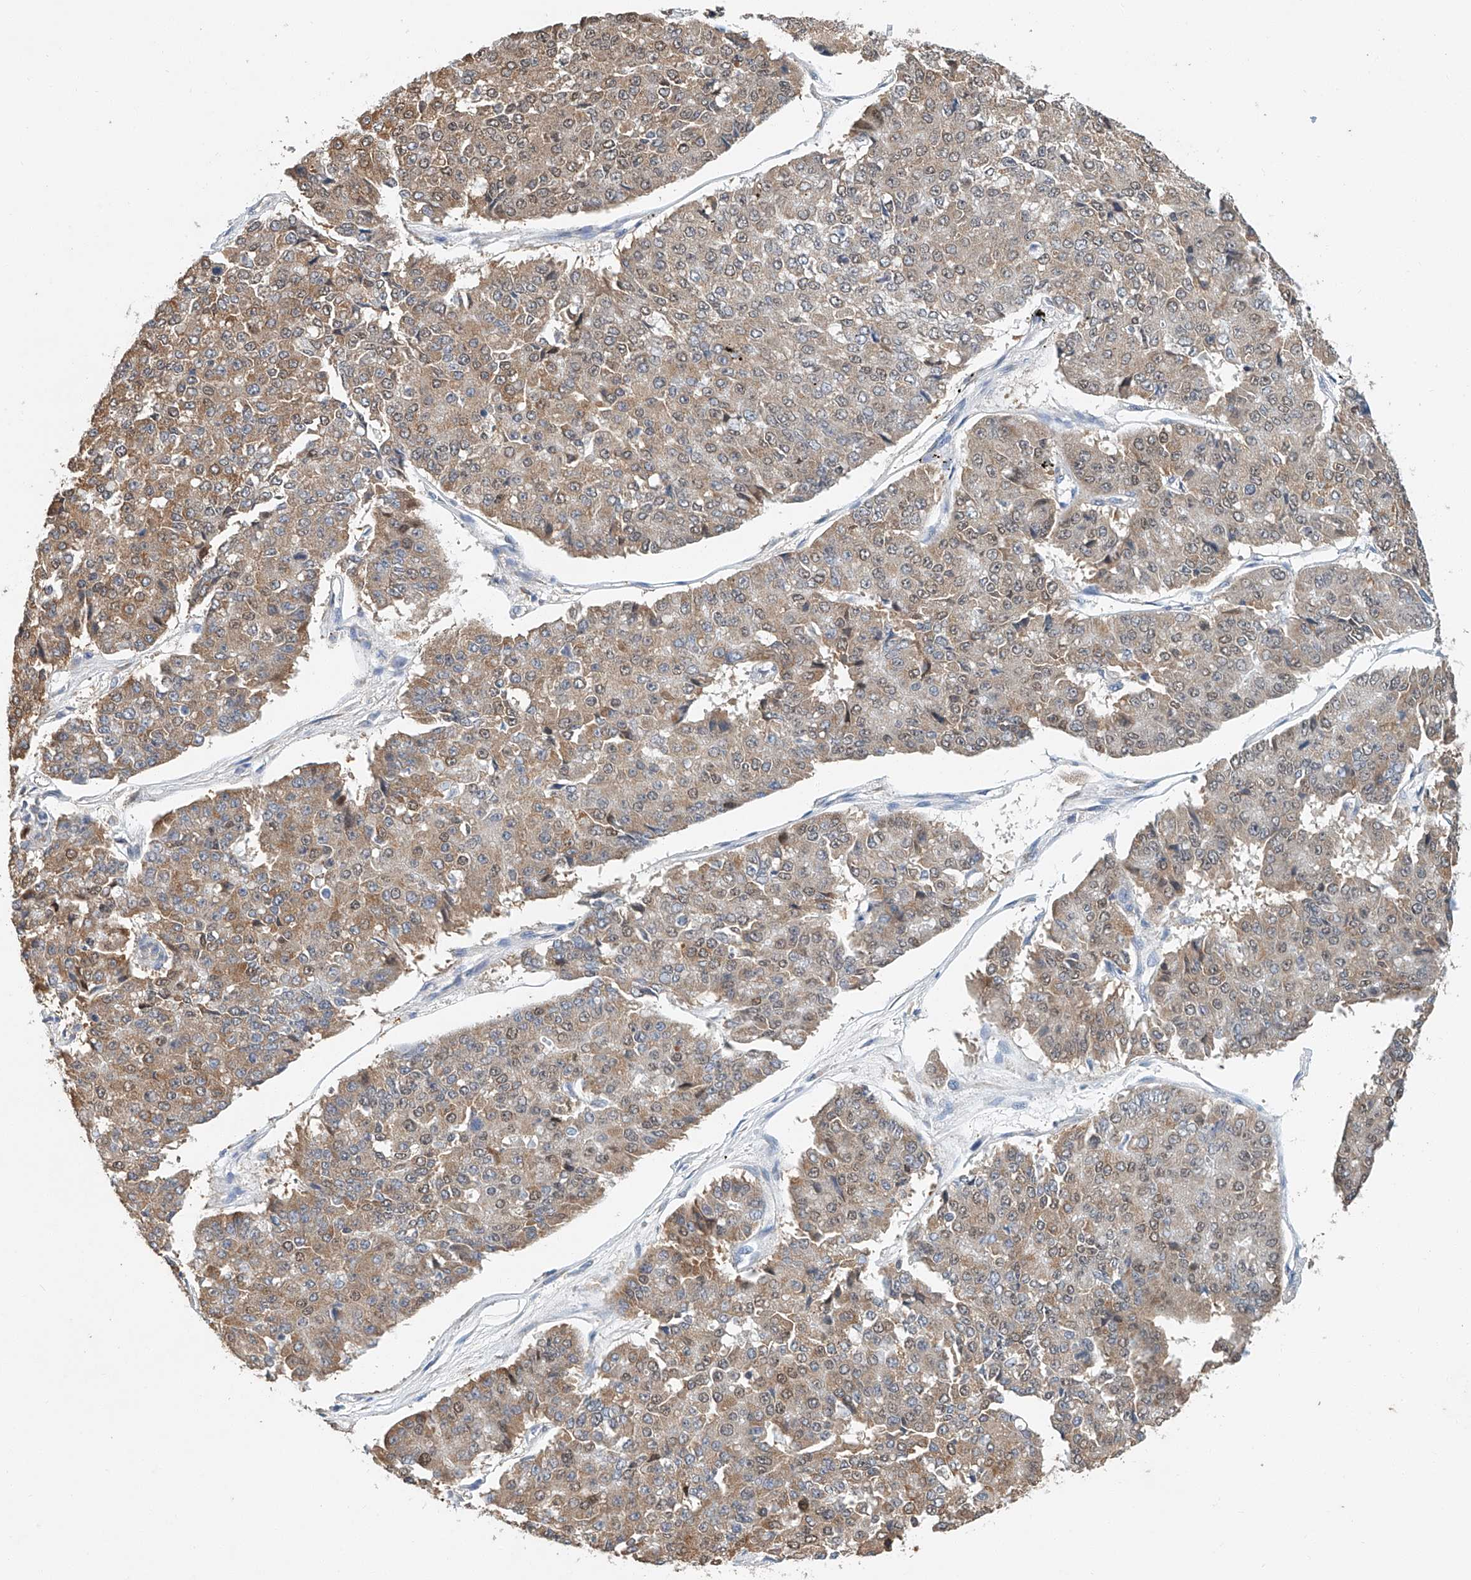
{"staining": {"intensity": "moderate", "quantity": "25%-75%", "location": "cytoplasmic/membranous"}, "tissue": "pancreatic cancer", "cell_type": "Tumor cells", "image_type": "cancer", "snomed": [{"axis": "morphology", "description": "Adenocarcinoma, NOS"}, {"axis": "topography", "description": "Pancreas"}], "caption": "The photomicrograph displays staining of pancreatic cancer, revealing moderate cytoplasmic/membranous protein positivity (brown color) within tumor cells.", "gene": "CTDP1", "patient": {"sex": "male", "age": 50}}